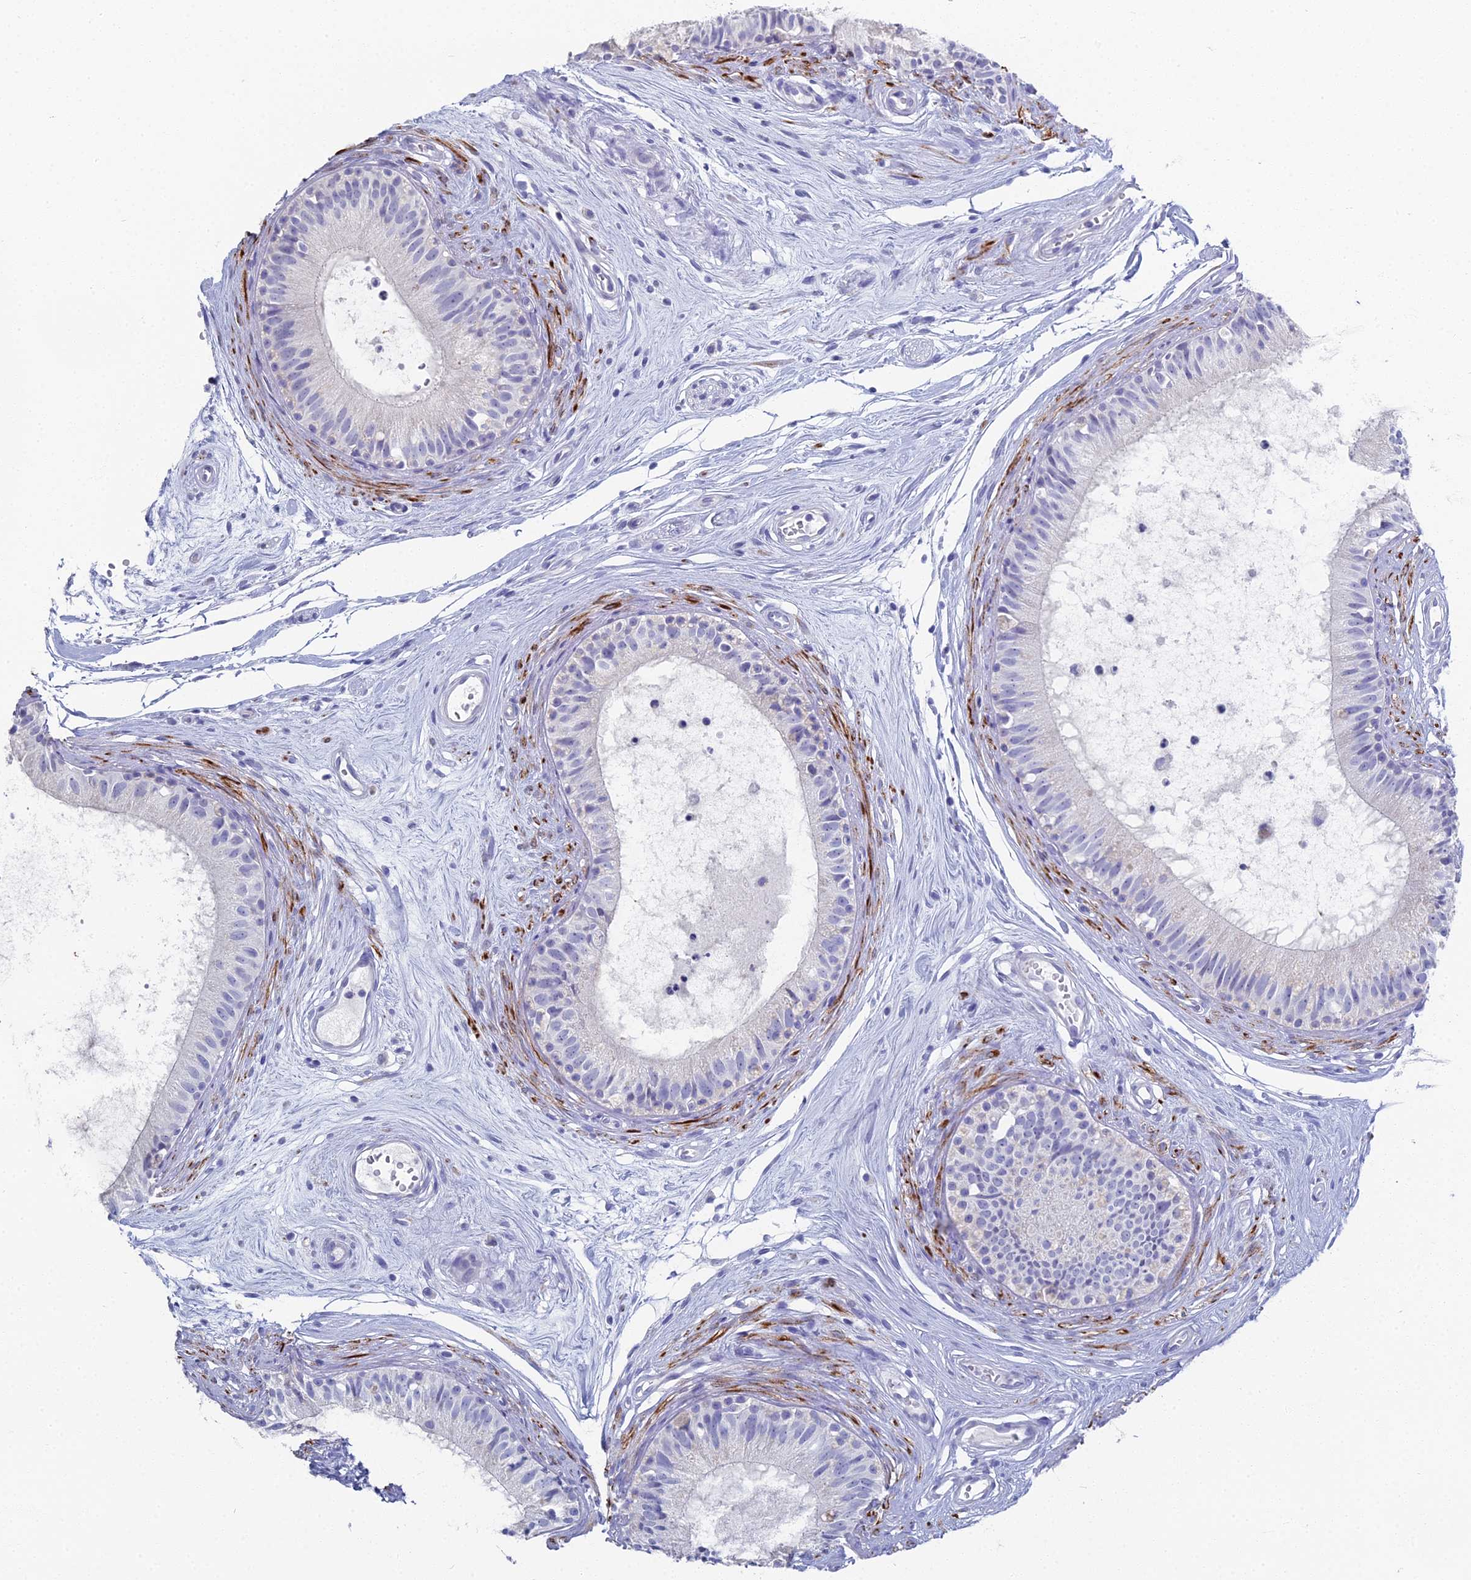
{"staining": {"intensity": "negative", "quantity": "none", "location": "none"}, "tissue": "epididymis", "cell_type": "Glandular cells", "image_type": "normal", "snomed": [{"axis": "morphology", "description": "Normal tissue, NOS"}, {"axis": "topography", "description": "Epididymis"}], "caption": "DAB (3,3'-diaminobenzidine) immunohistochemical staining of normal human epididymis reveals no significant staining in glandular cells. (Brightfield microscopy of DAB IHC at high magnification).", "gene": "ALPP", "patient": {"sex": "male", "age": 74}}